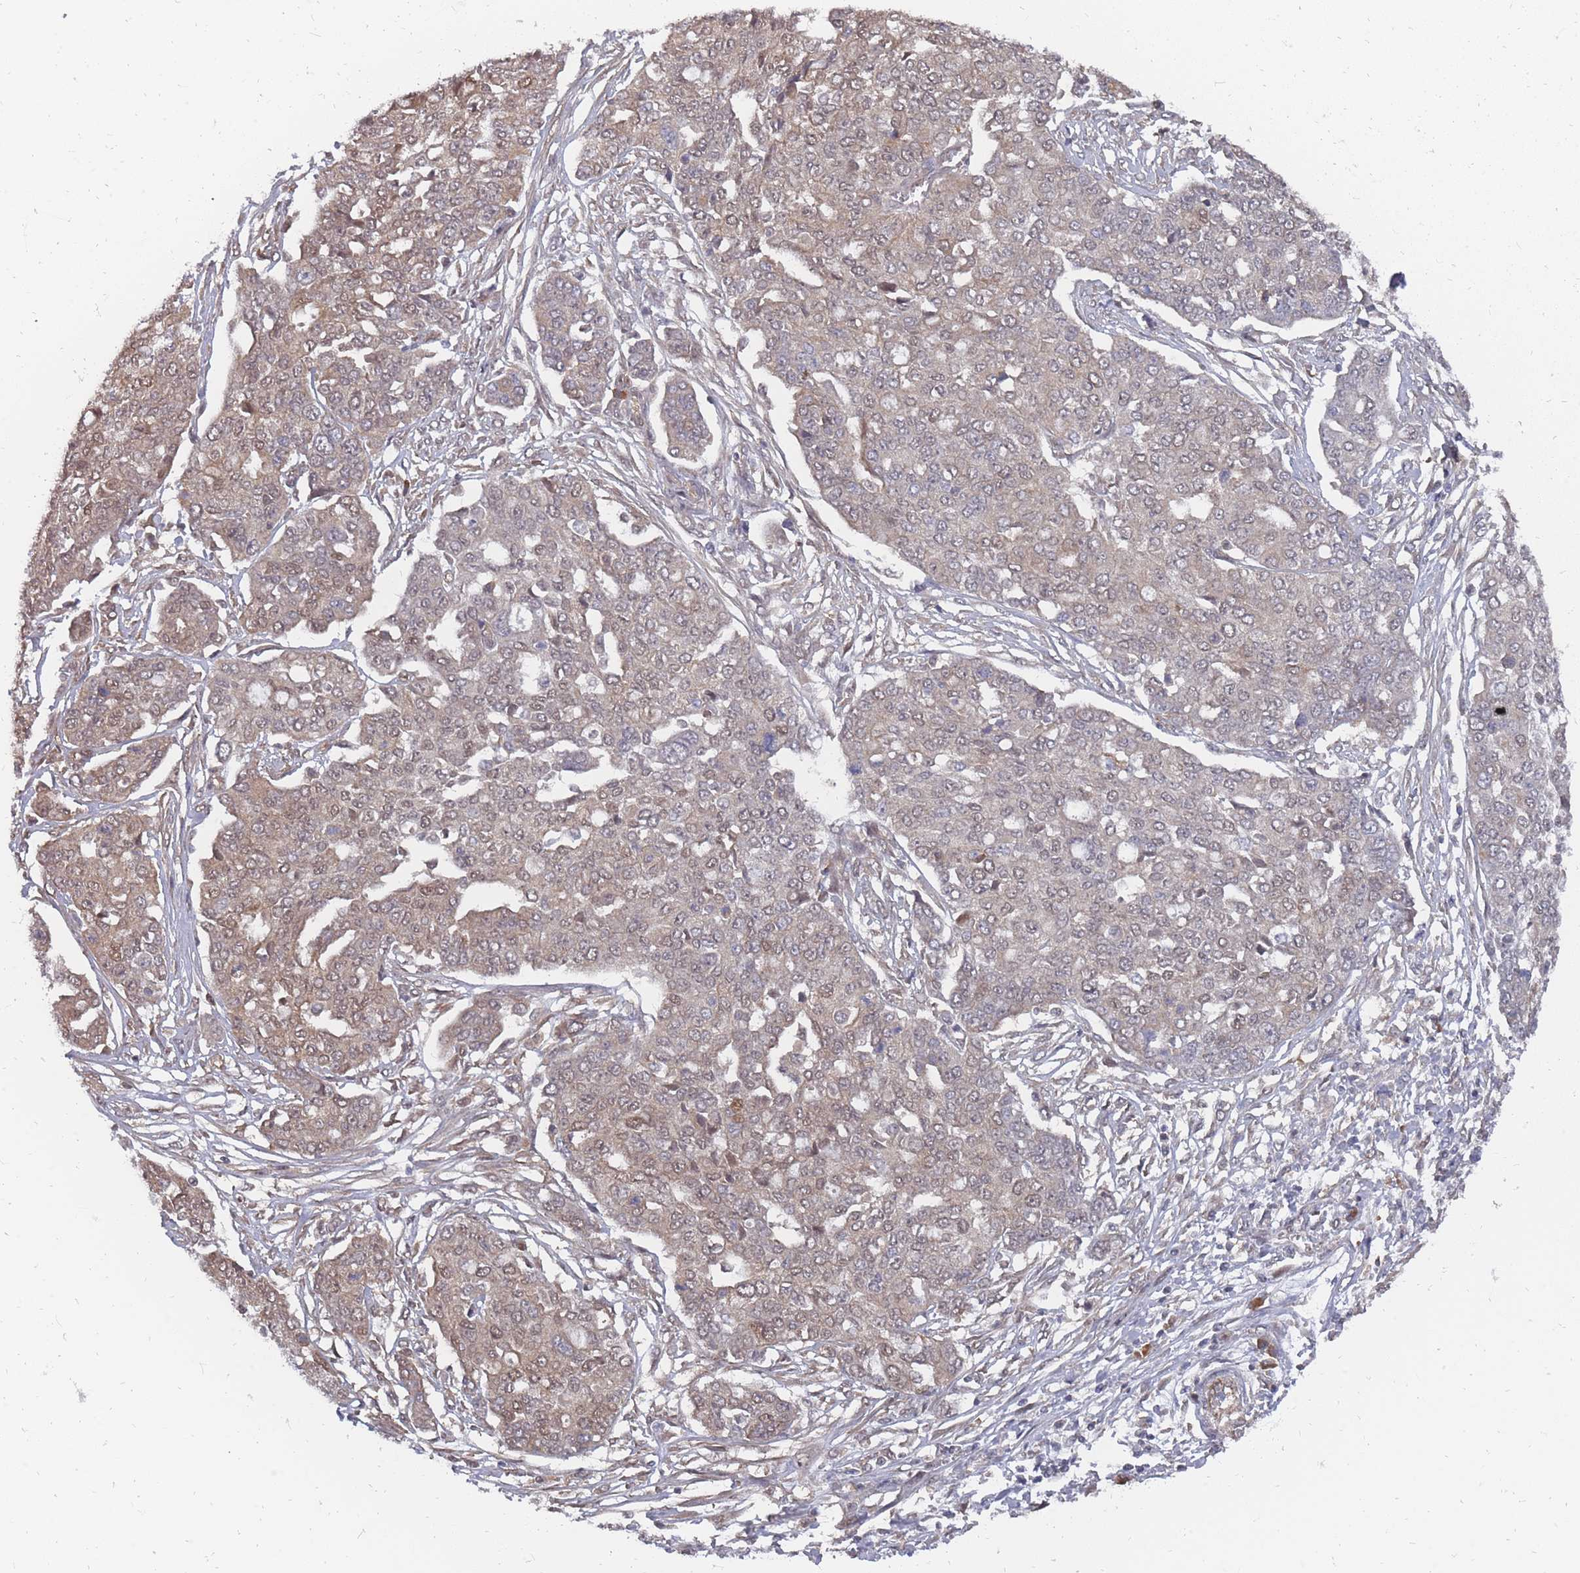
{"staining": {"intensity": "weak", "quantity": "25%-75%", "location": "cytoplasmic/membranous,nuclear"}, "tissue": "ovarian cancer", "cell_type": "Tumor cells", "image_type": "cancer", "snomed": [{"axis": "morphology", "description": "Cystadenocarcinoma, serous, NOS"}, {"axis": "topography", "description": "Soft tissue"}, {"axis": "topography", "description": "Ovary"}], "caption": "This photomicrograph demonstrates immunohistochemistry staining of serous cystadenocarcinoma (ovarian), with low weak cytoplasmic/membranous and nuclear expression in about 25%-75% of tumor cells.", "gene": "NKD1", "patient": {"sex": "female", "age": 57}}